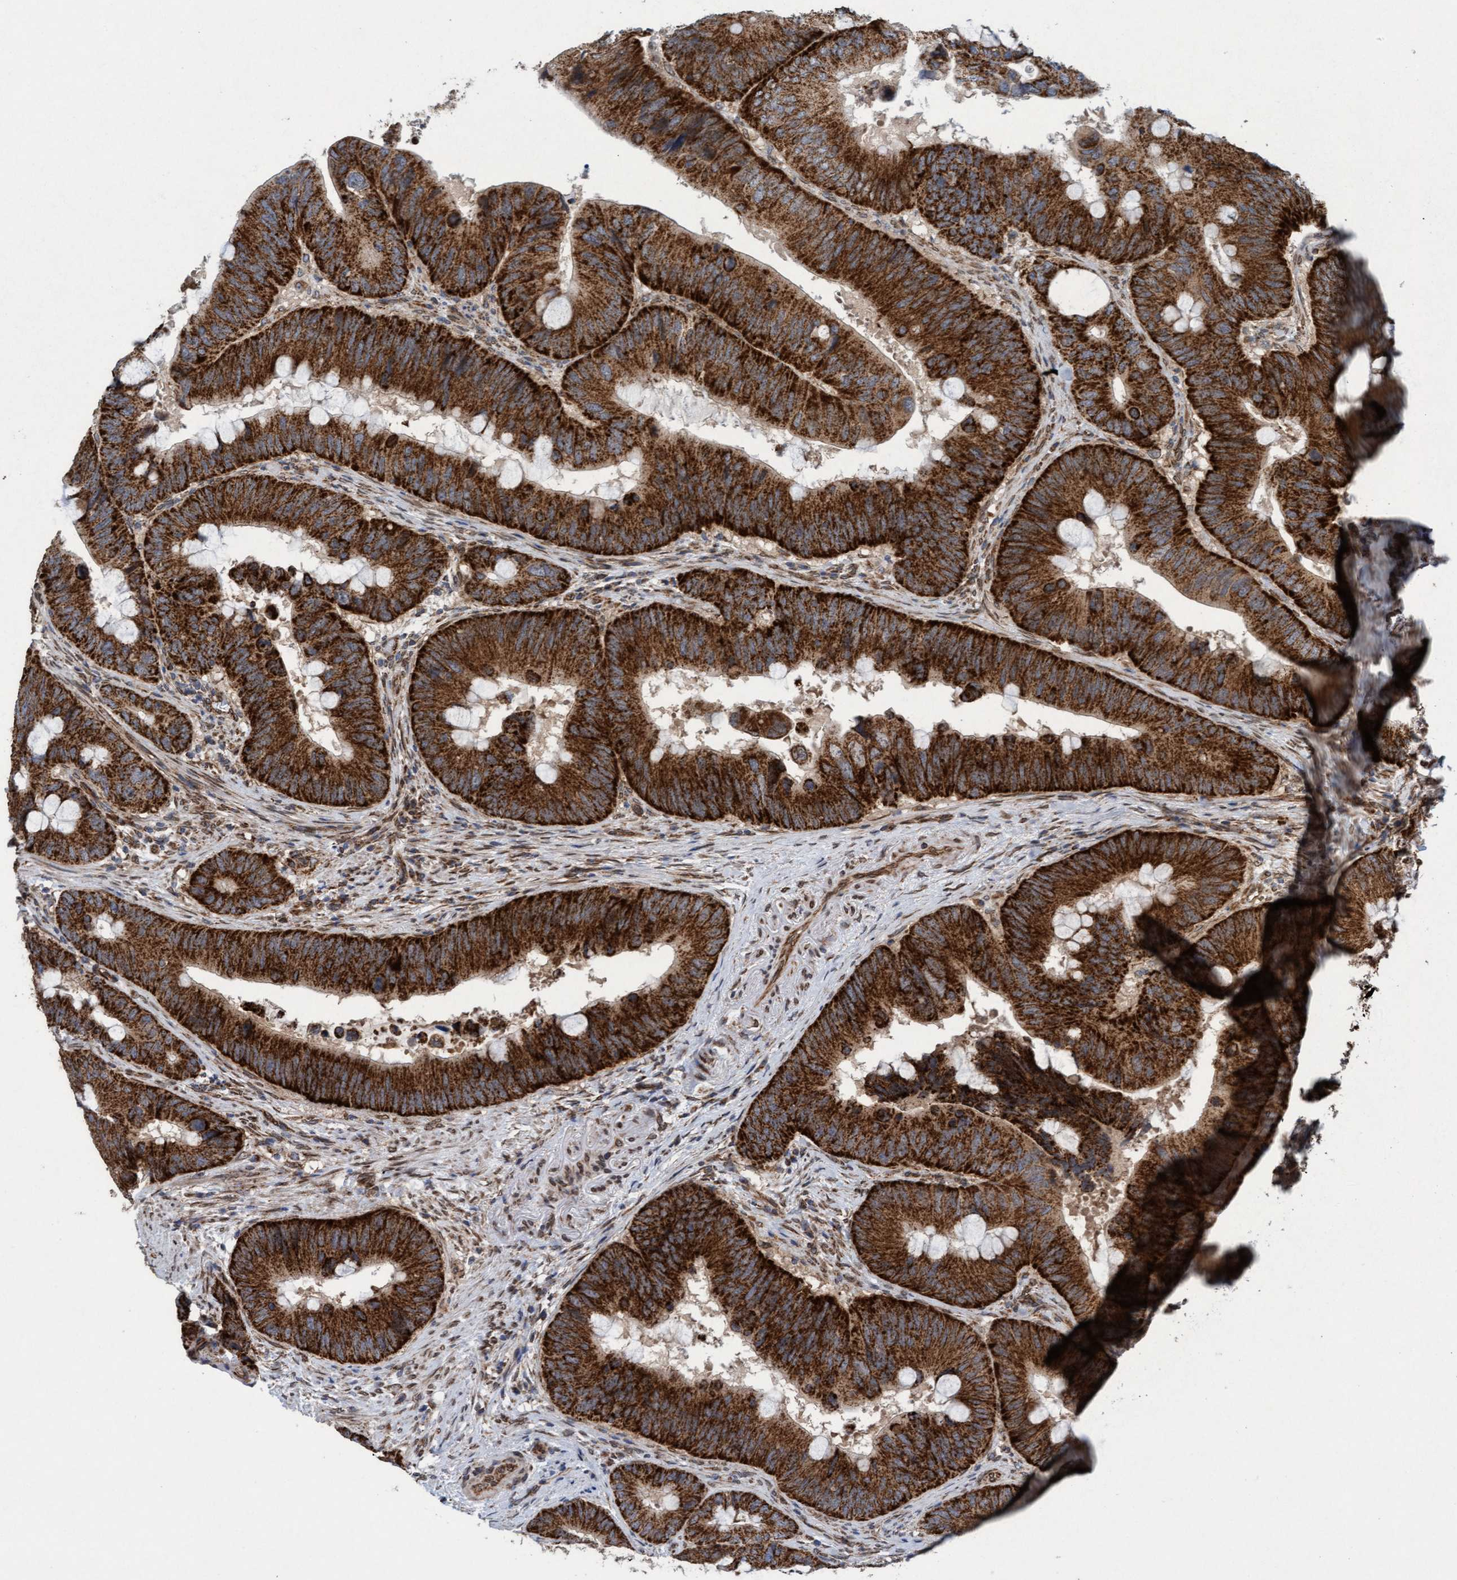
{"staining": {"intensity": "strong", "quantity": ">75%", "location": "cytoplasmic/membranous"}, "tissue": "colorectal cancer", "cell_type": "Tumor cells", "image_type": "cancer", "snomed": [{"axis": "morphology", "description": "Adenocarcinoma, NOS"}, {"axis": "topography", "description": "Colon"}], "caption": "Immunohistochemical staining of colorectal adenocarcinoma demonstrates strong cytoplasmic/membranous protein positivity in approximately >75% of tumor cells. The staining is performed using DAB brown chromogen to label protein expression. The nuclei are counter-stained blue using hematoxylin.", "gene": "MRPS23", "patient": {"sex": "male", "age": 71}}